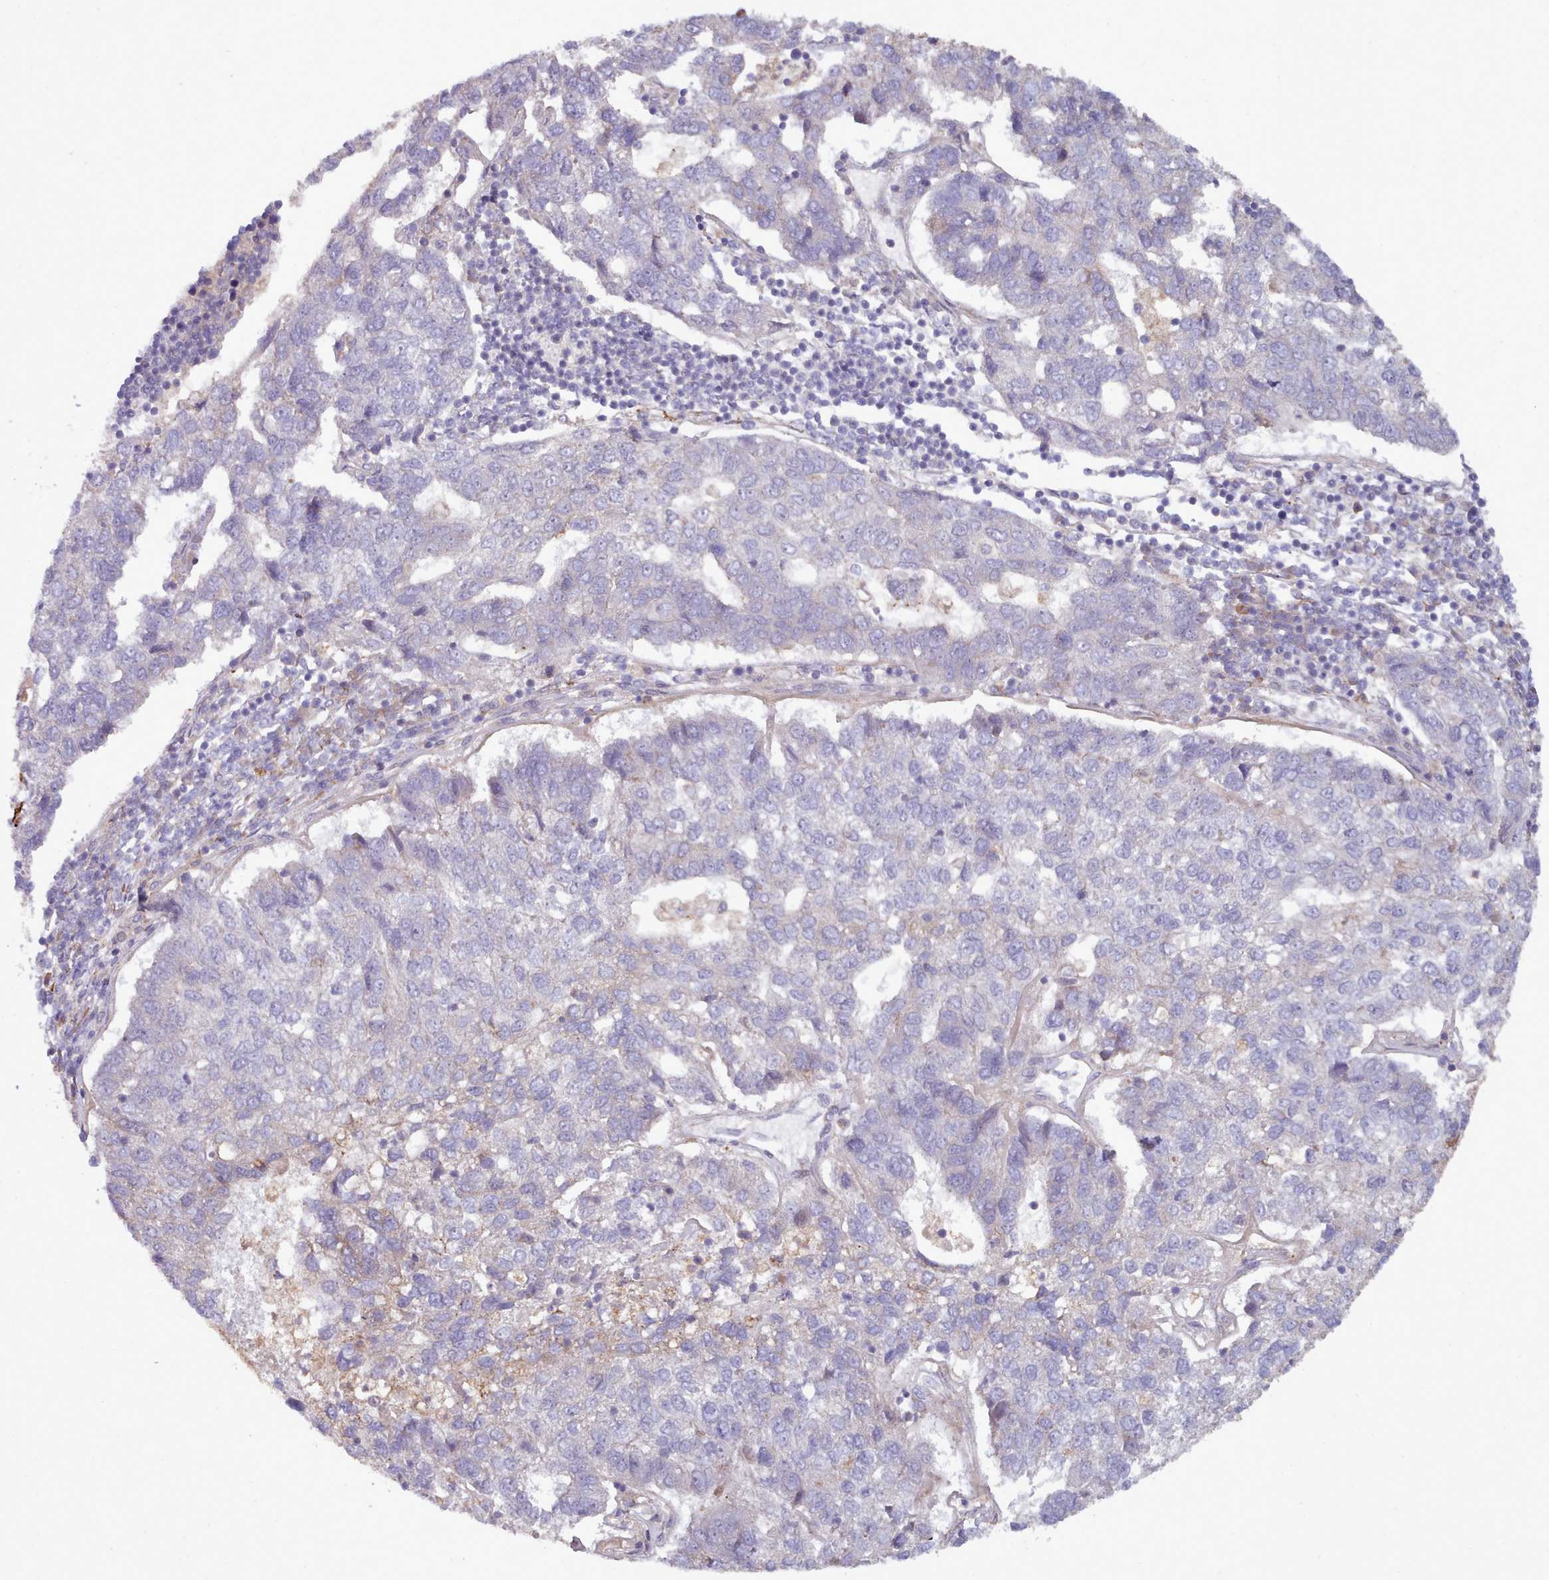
{"staining": {"intensity": "negative", "quantity": "none", "location": "none"}, "tissue": "pancreatic cancer", "cell_type": "Tumor cells", "image_type": "cancer", "snomed": [{"axis": "morphology", "description": "Adenocarcinoma, NOS"}, {"axis": "topography", "description": "Pancreas"}], "caption": "This is an immunohistochemistry histopathology image of pancreatic adenocarcinoma. There is no expression in tumor cells.", "gene": "TRIM26", "patient": {"sex": "female", "age": 61}}